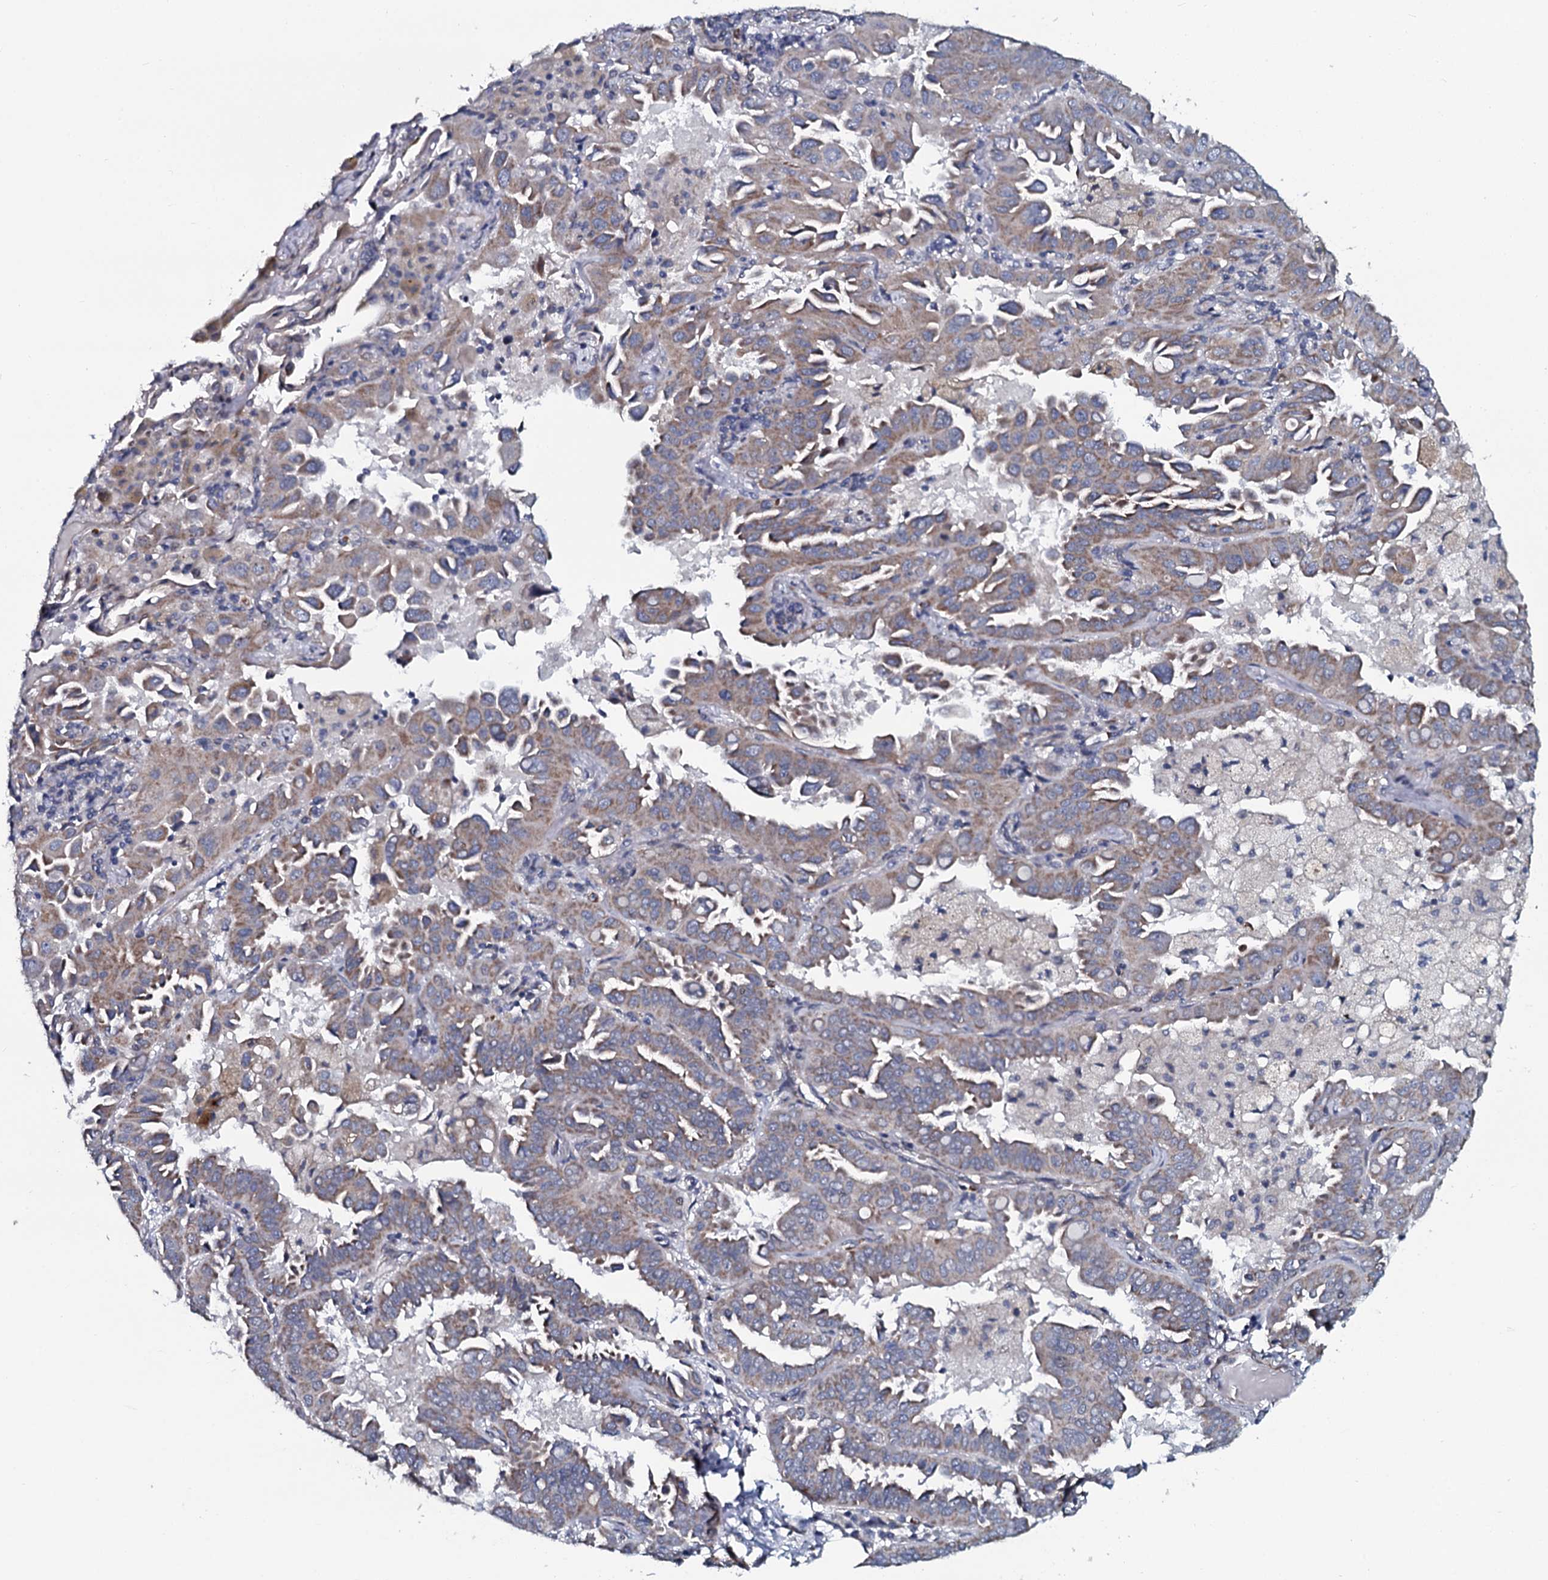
{"staining": {"intensity": "weak", "quantity": "25%-75%", "location": "cytoplasmic/membranous"}, "tissue": "lung cancer", "cell_type": "Tumor cells", "image_type": "cancer", "snomed": [{"axis": "morphology", "description": "Adenocarcinoma, NOS"}, {"axis": "topography", "description": "Lung"}], "caption": "DAB (3,3'-diaminobenzidine) immunohistochemical staining of lung cancer (adenocarcinoma) shows weak cytoplasmic/membranous protein positivity in about 25%-75% of tumor cells.", "gene": "KCTD4", "patient": {"sex": "male", "age": 64}}